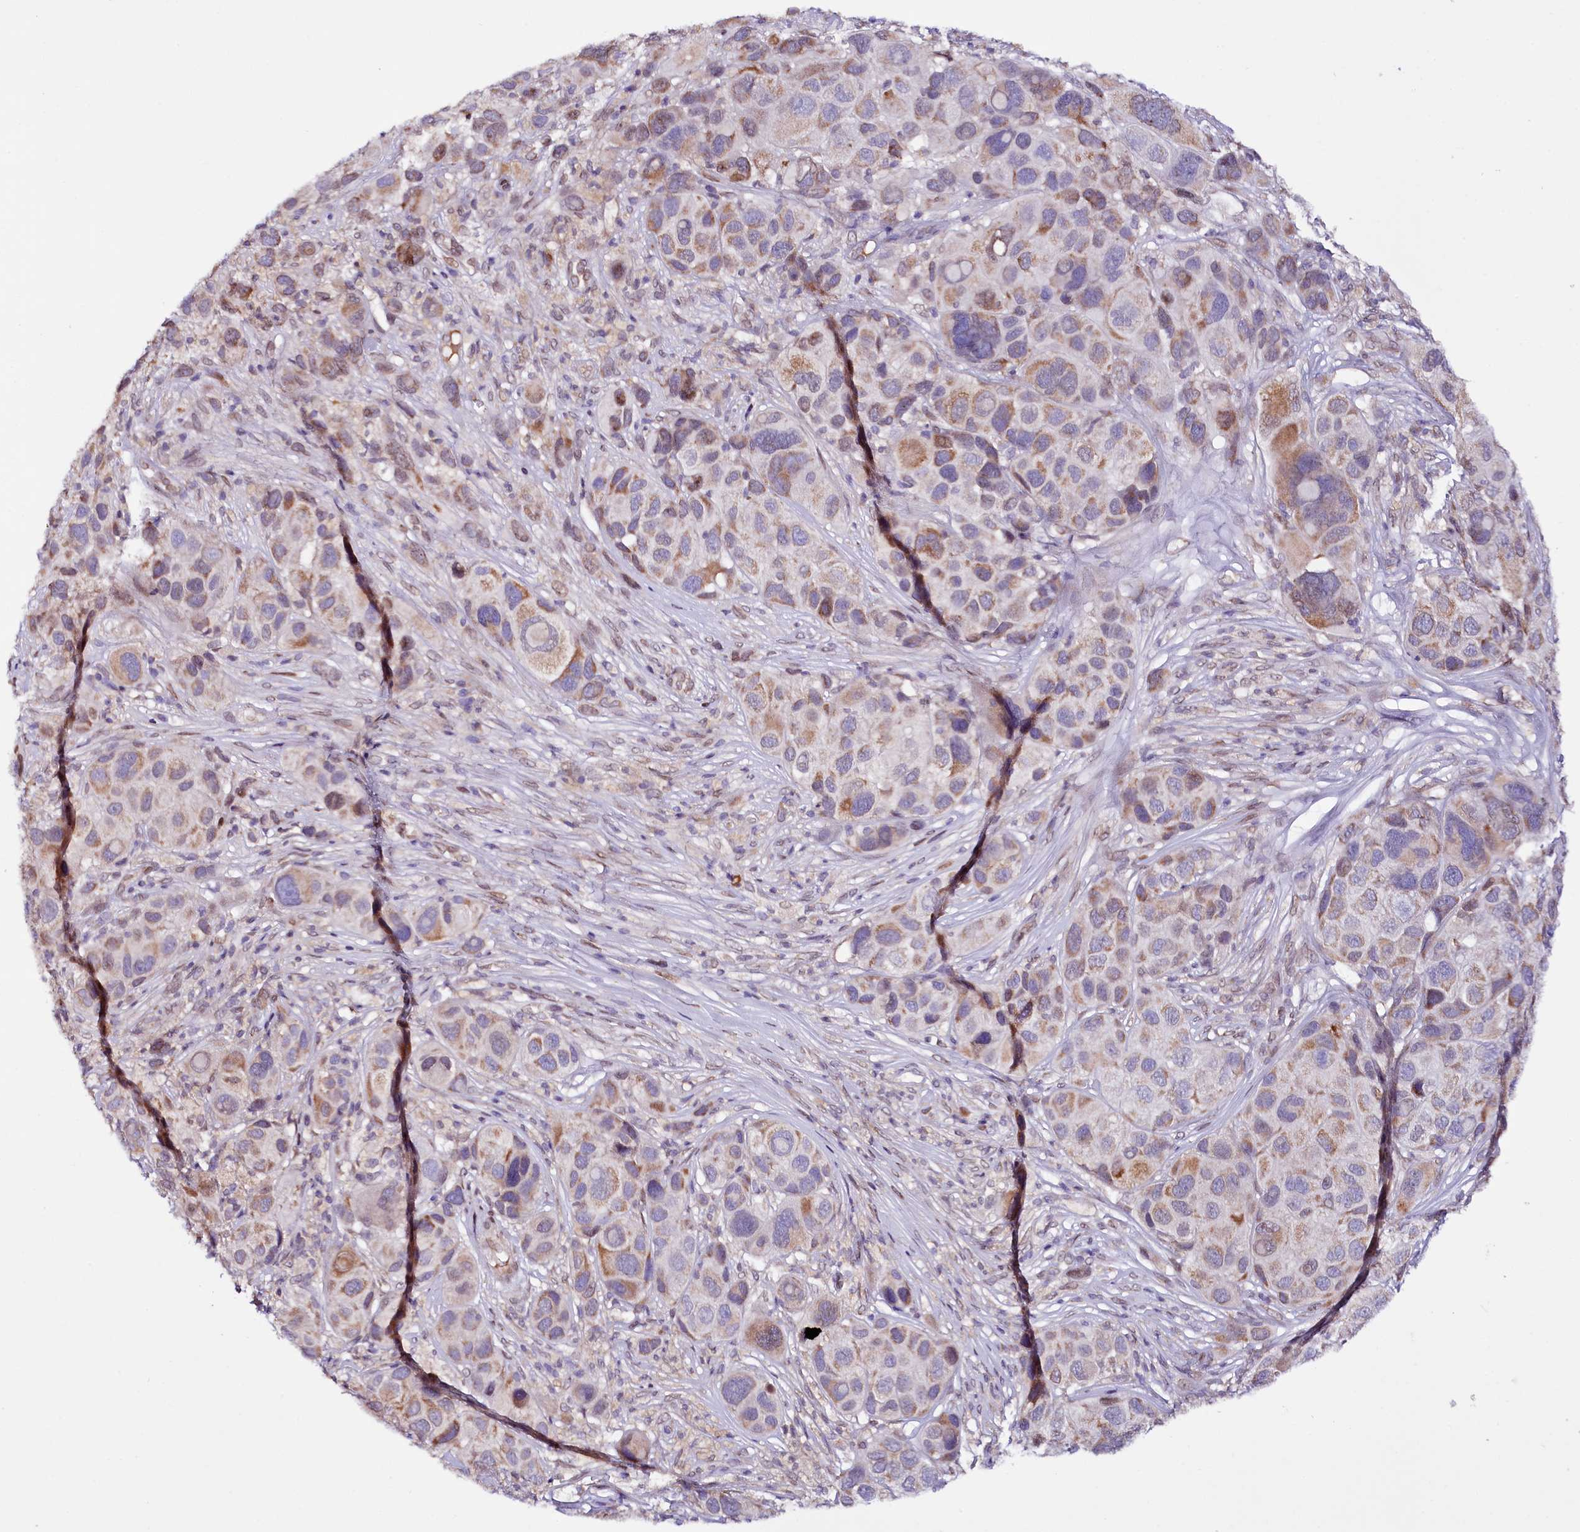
{"staining": {"intensity": "moderate", "quantity": "25%-75%", "location": "nuclear"}, "tissue": "melanoma", "cell_type": "Tumor cells", "image_type": "cancer", "snomed": [{"axis": "morphology", "description": "Malignant melanoma, NOS"}, {"axis": "topography", "description": "Skin of trunk"}], "caption": "A brown stain highlights moderate nuclear positivity of a protein in human malignant melanoma tumor cells. The protein of interest is stained brown, and the nuclei are stained in blue (DAB (3,3'-diaminobenzidine) IHC with brightfield microscopy, high magnification).", "gene": "ZNF226", "patient": {"sex": "male", "age": 71}}